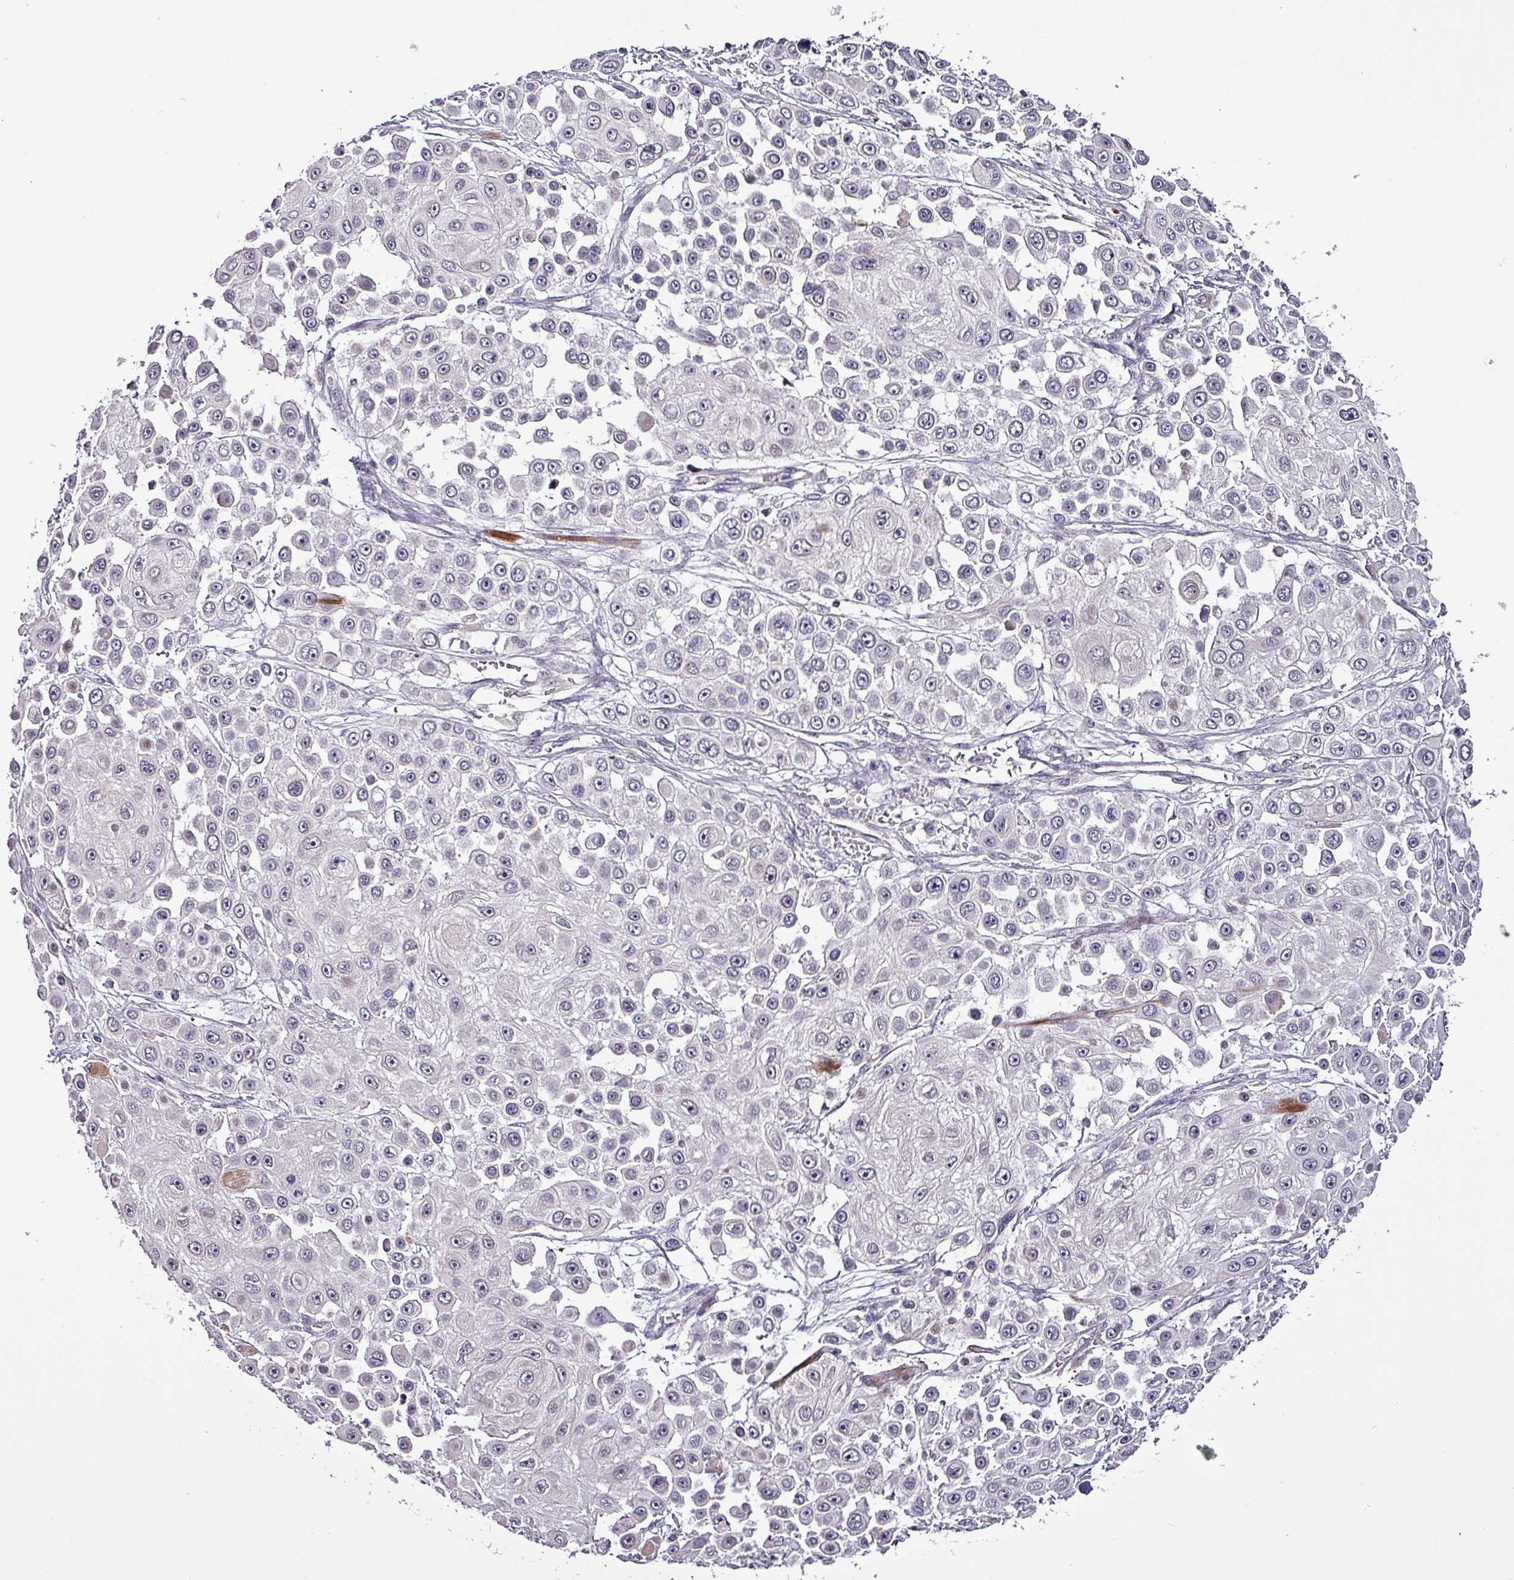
{"staining": {"intensity": "negative", "quantity": "none", "location": "none"}, "tissue": "skin cancer", "cell_type": "Tumor cells", "image_type": "cancer", "snomed": [{"axis": "morphology", "description": "Squamous cell carcinoma, NOS"}, {"axis": "topography", "description": "Skin"}], "caption": "Tumor cells show no significant staining in skin cancer.", "gene": "GRAPL", "patient": {"sex": "male", "age": 67}}